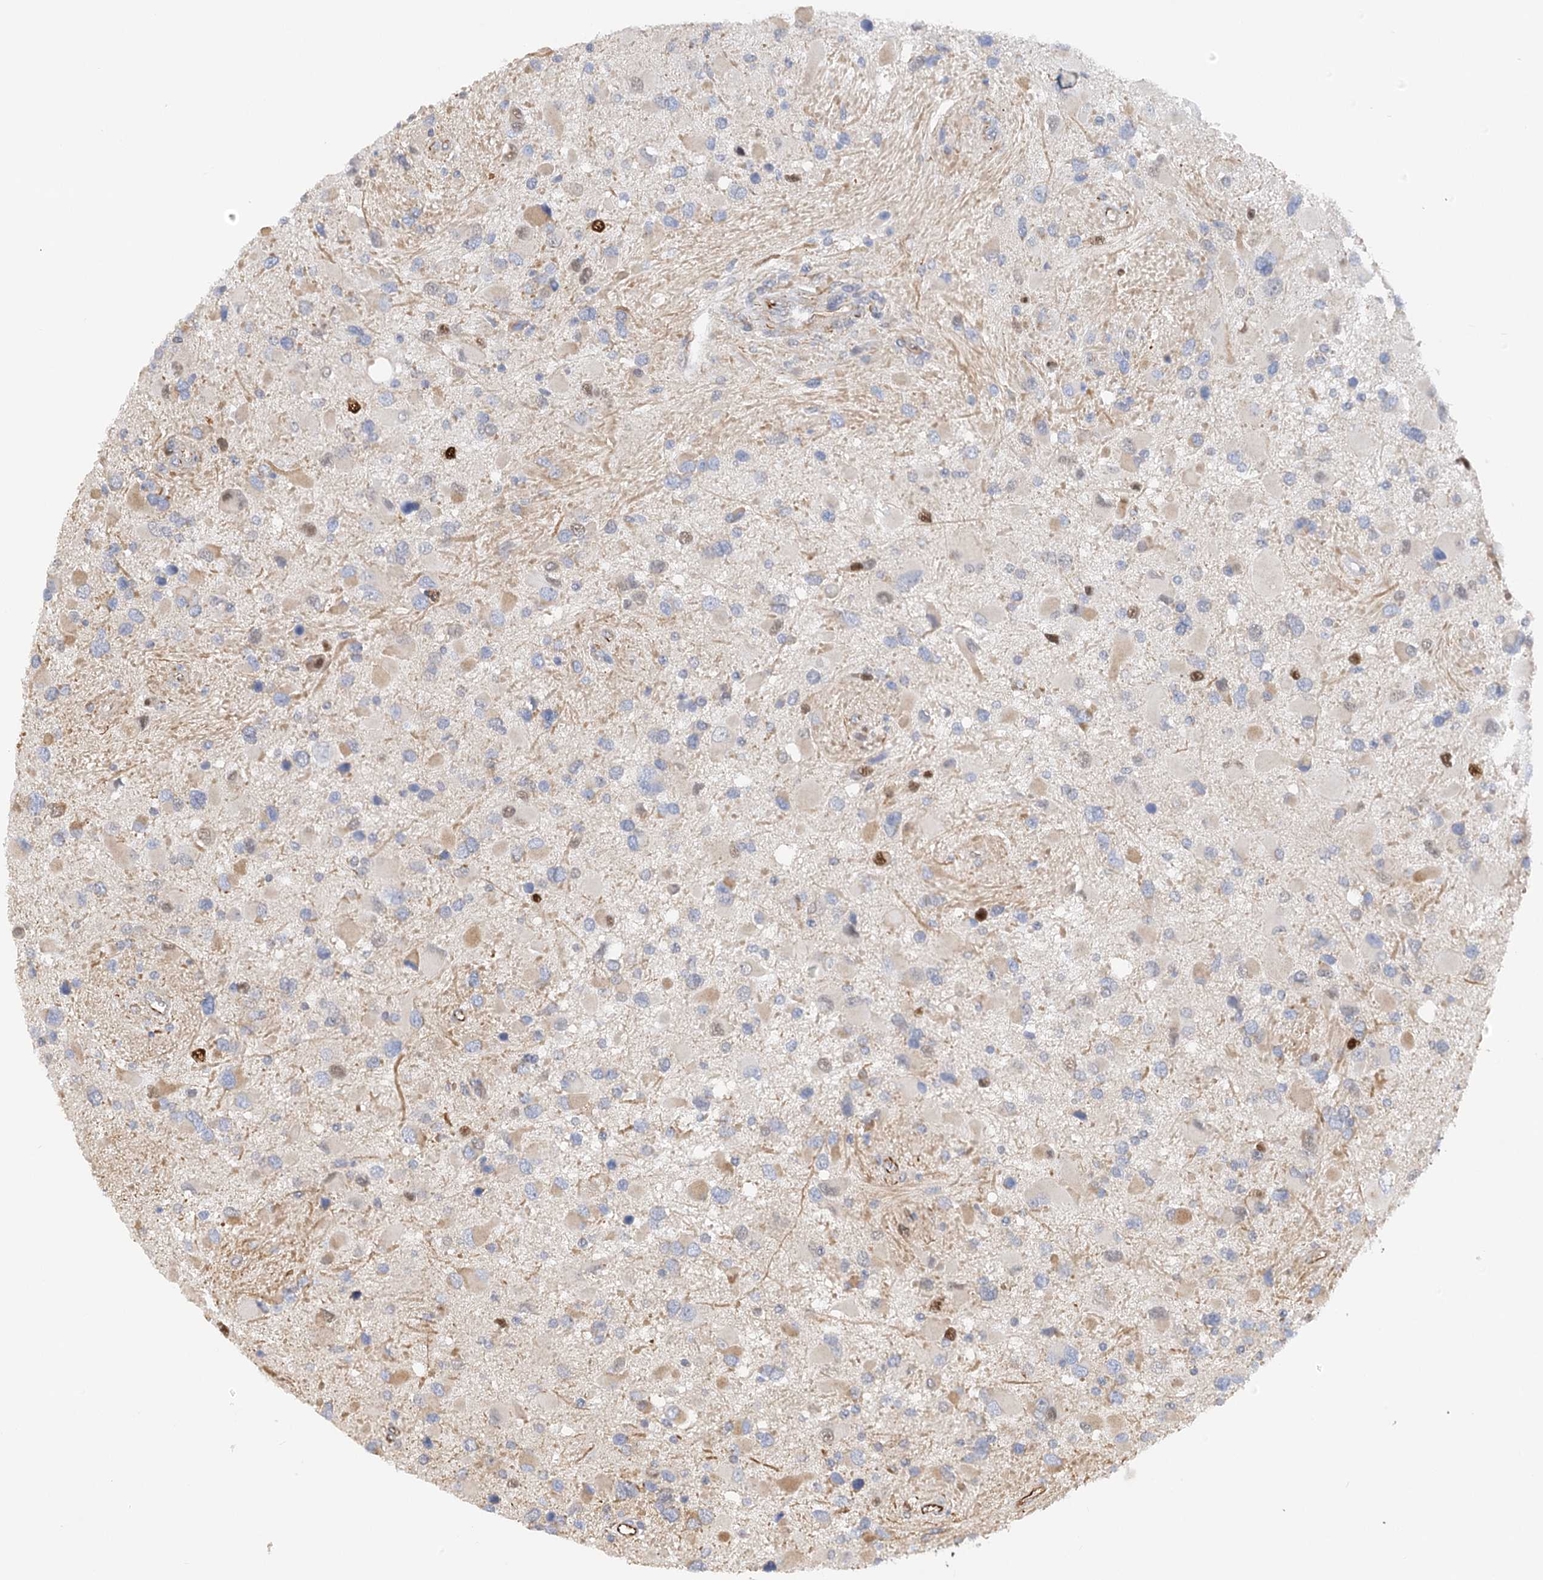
{"staining": {"intensity": "weak", "quantity": "<25%", "location": "cytoplasmic/membranous"}, "tissue": "glioma", "cell_type": "Tumor cells", "image_type": "cancer", "snomed": [{"axis": "morphology", "description": "Glioma, malignant, High grade"}, {"axis": "topography", "description": "Brain"}], "caption": "Immunohistochemical staining of human glioma exhibits no significant staining in tumor cells.", "gene": "NELL2", "patient": {"sex": "male", "age": 53}}